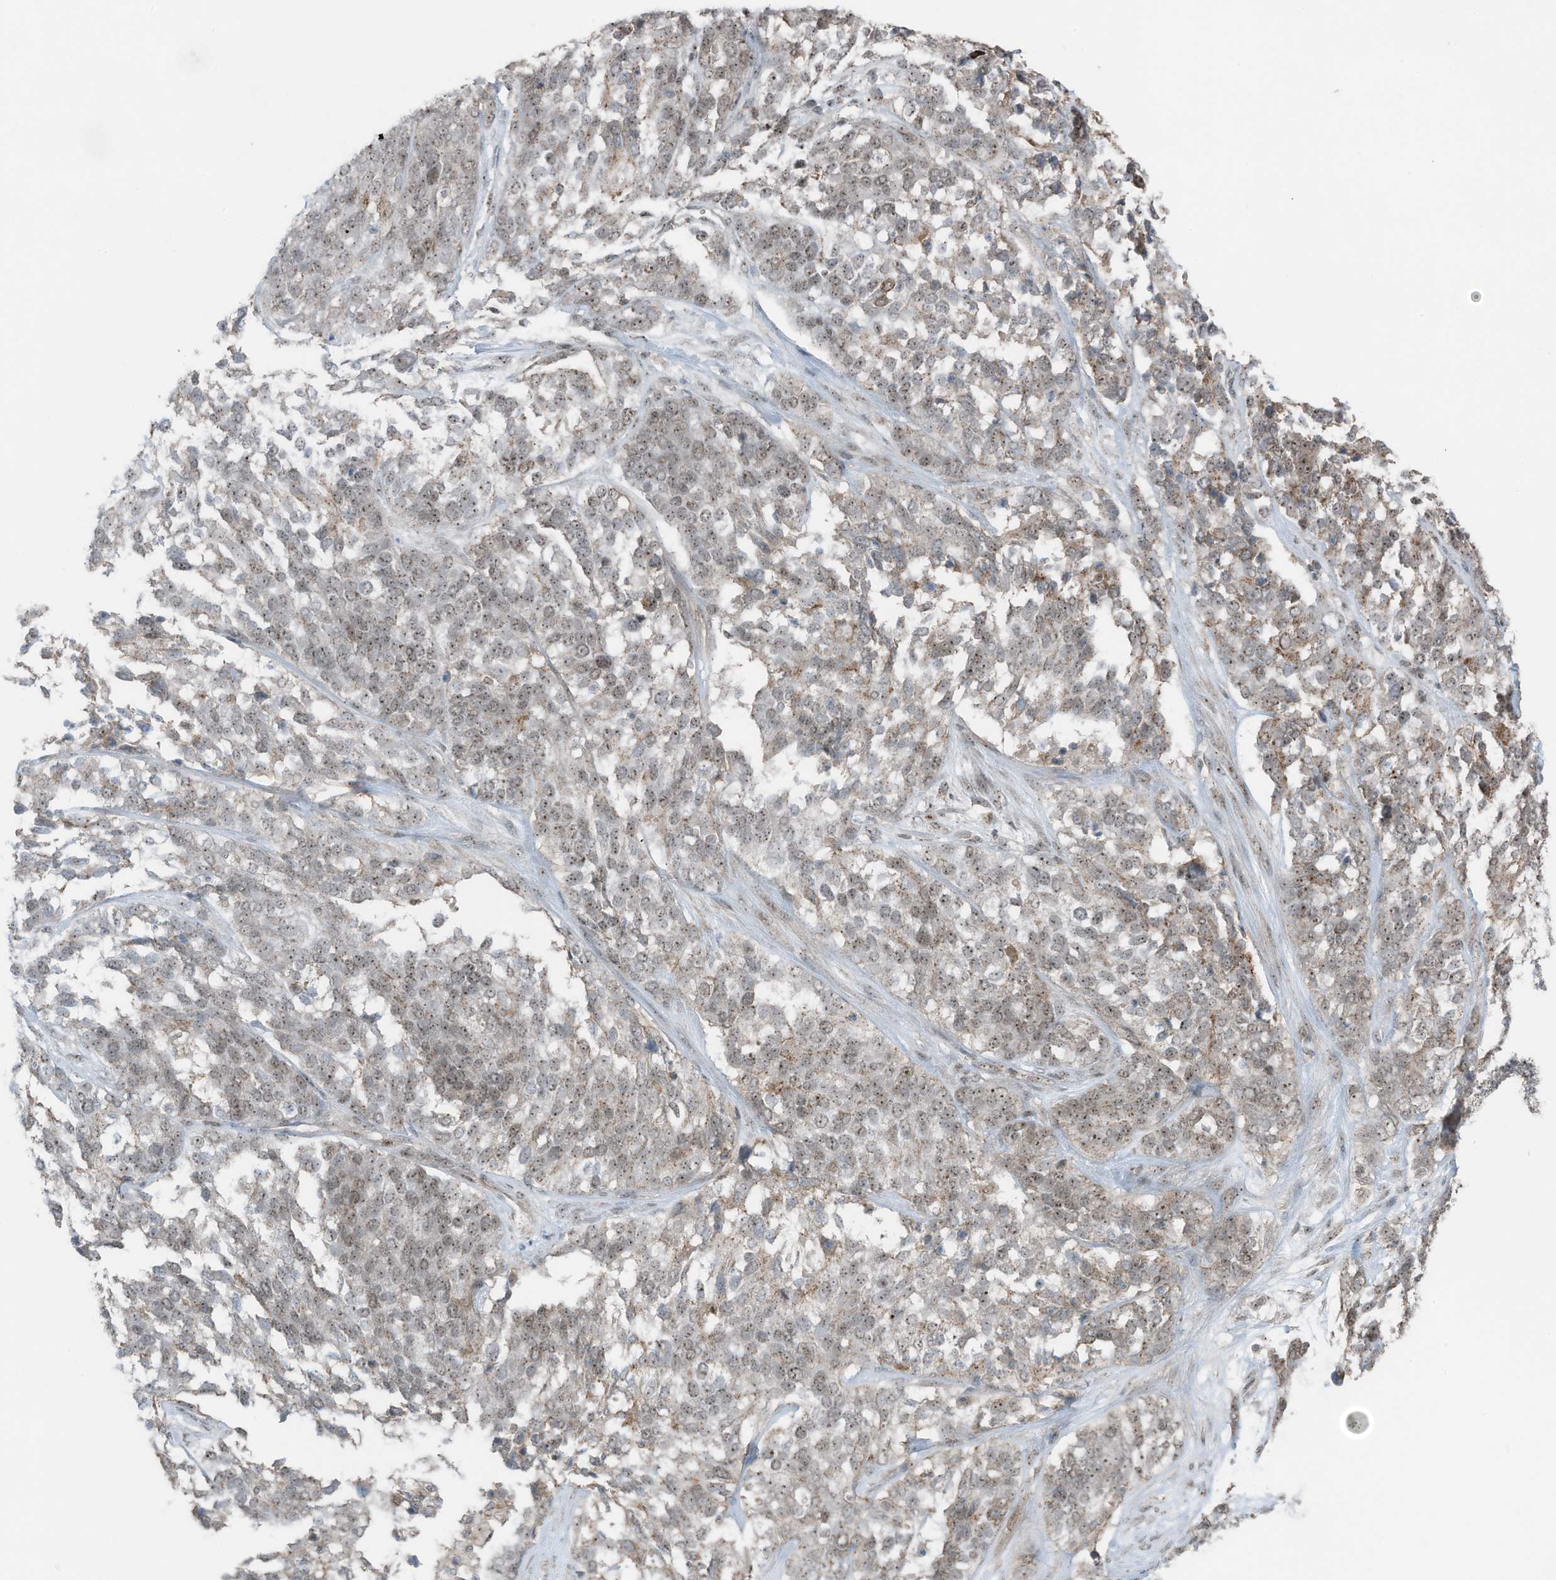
{"staining": {"intensity": "moderate", "quantity": ">75%", "location": "nuclear"}, "tissue": "ovarian cancer", "cell_type": "Tumor cells", "image_type": "cancer", "snomed": [{"axis": "morphology", "description": "Cystadenocarcinoma, serous, NOS"}, {"axis": "topography", "description": "Ovary"}], "caption": "A brown stain labels moderate nuclear expression of a protein in ovarian cancer (serous cystadenocarcinoma) tumor cells.", "gene": "UTP3", "patient": {"sex": "female", "age": 44}}